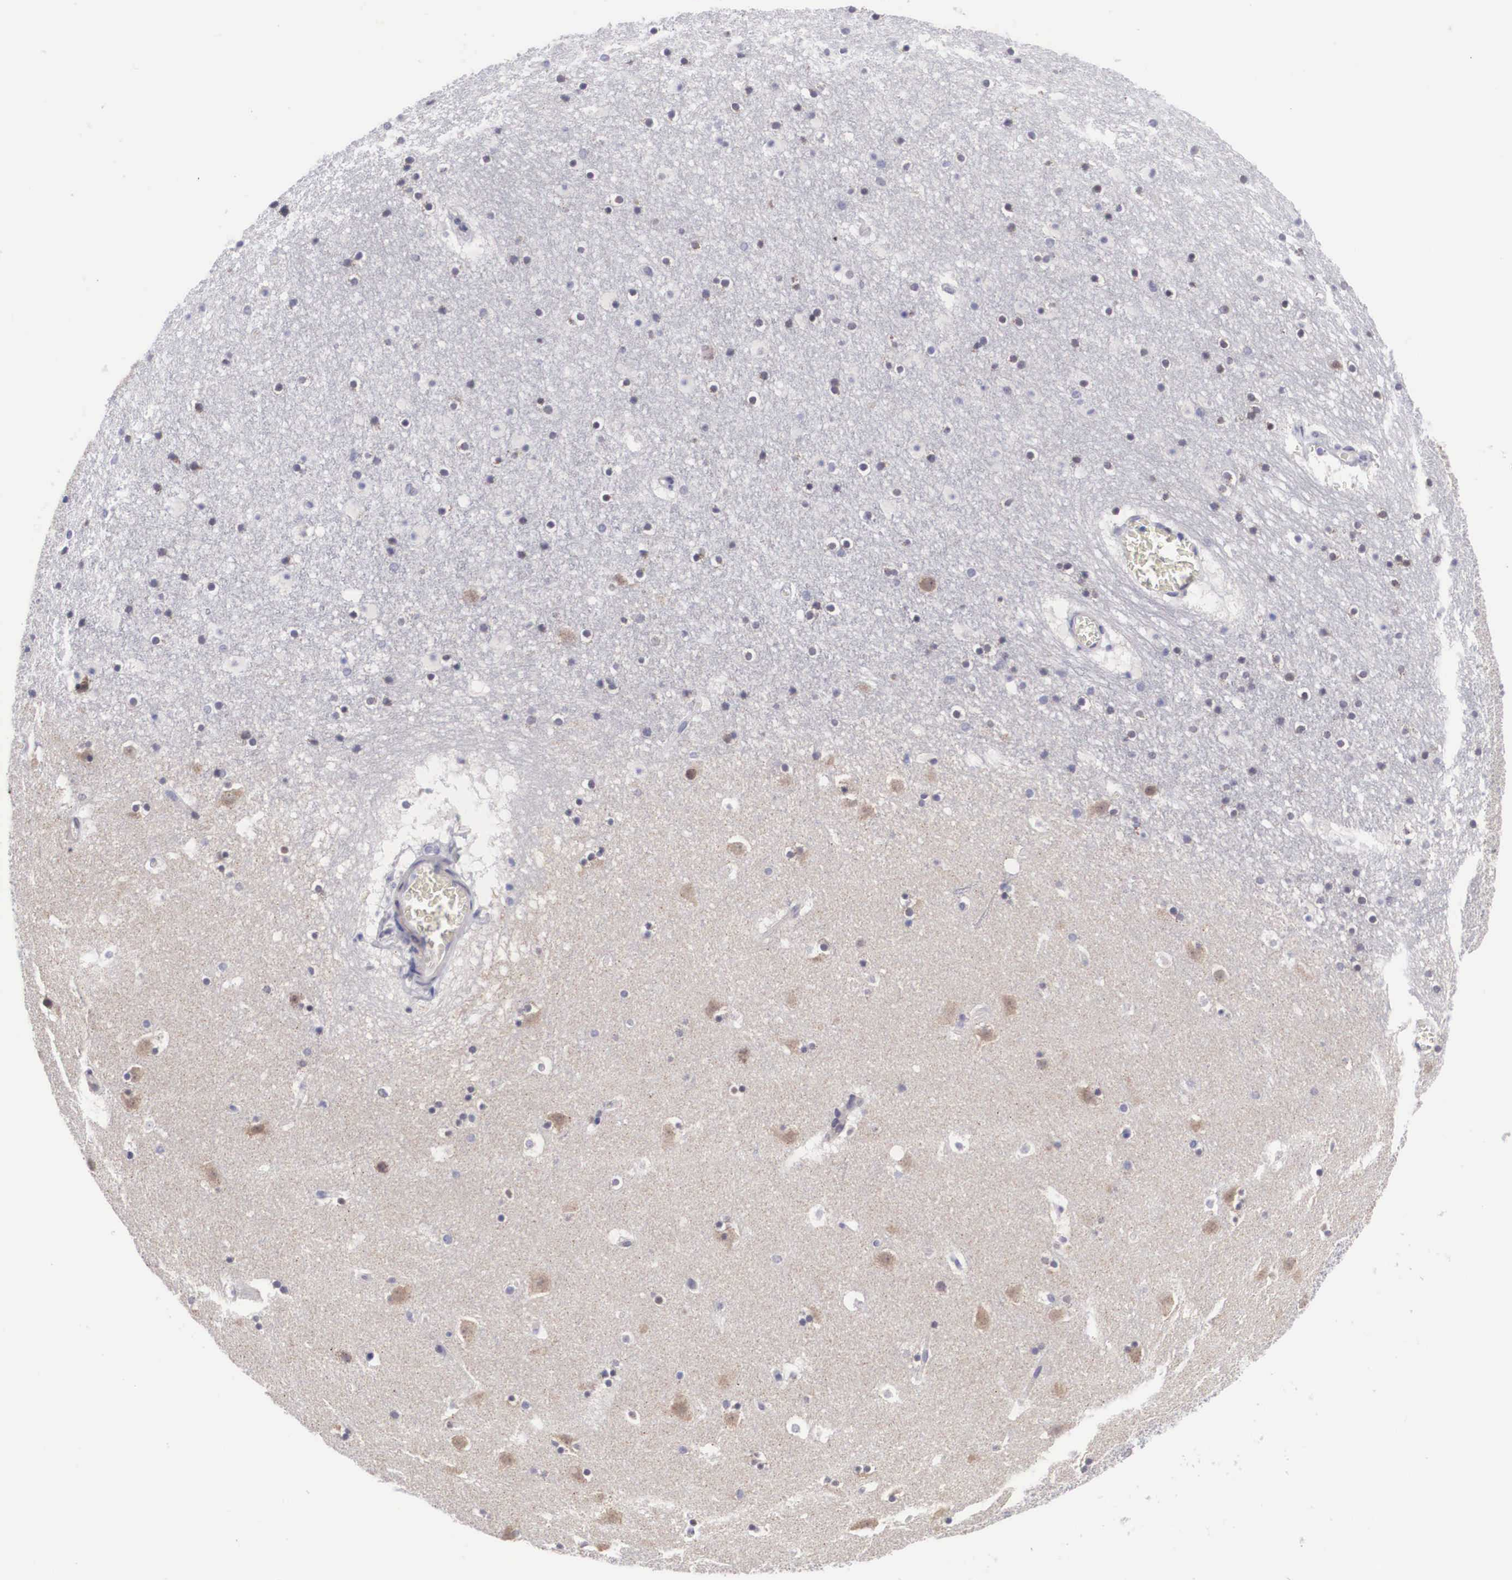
{"staining": {"intensity": "weak", "quantity": "25%-75%", "location": "cytoplasmic/membranous,nuclear"}, "tissue": "caudate", "cell_type": "Glial cells", "image_type": "normal", "snomed": [{"axis": "morphology", "description": "Normal tissue, NOS"}, {"axis": "topography", "description": "Lateral ventricle wall"}], "caption": "Immunohistochemical staining of benign caudate reveals 25%-75% levels of weak cytoplasmic/membranous,nuclear protein staining in approximately 25%-75% of glial cells. The staining is performed using DAB brown chromogen to label protein expression. The nuclei are counter-stained blue using hematoxylin.", "gene": "SOX11", "patient": {"sex": "male", "age": 45}}